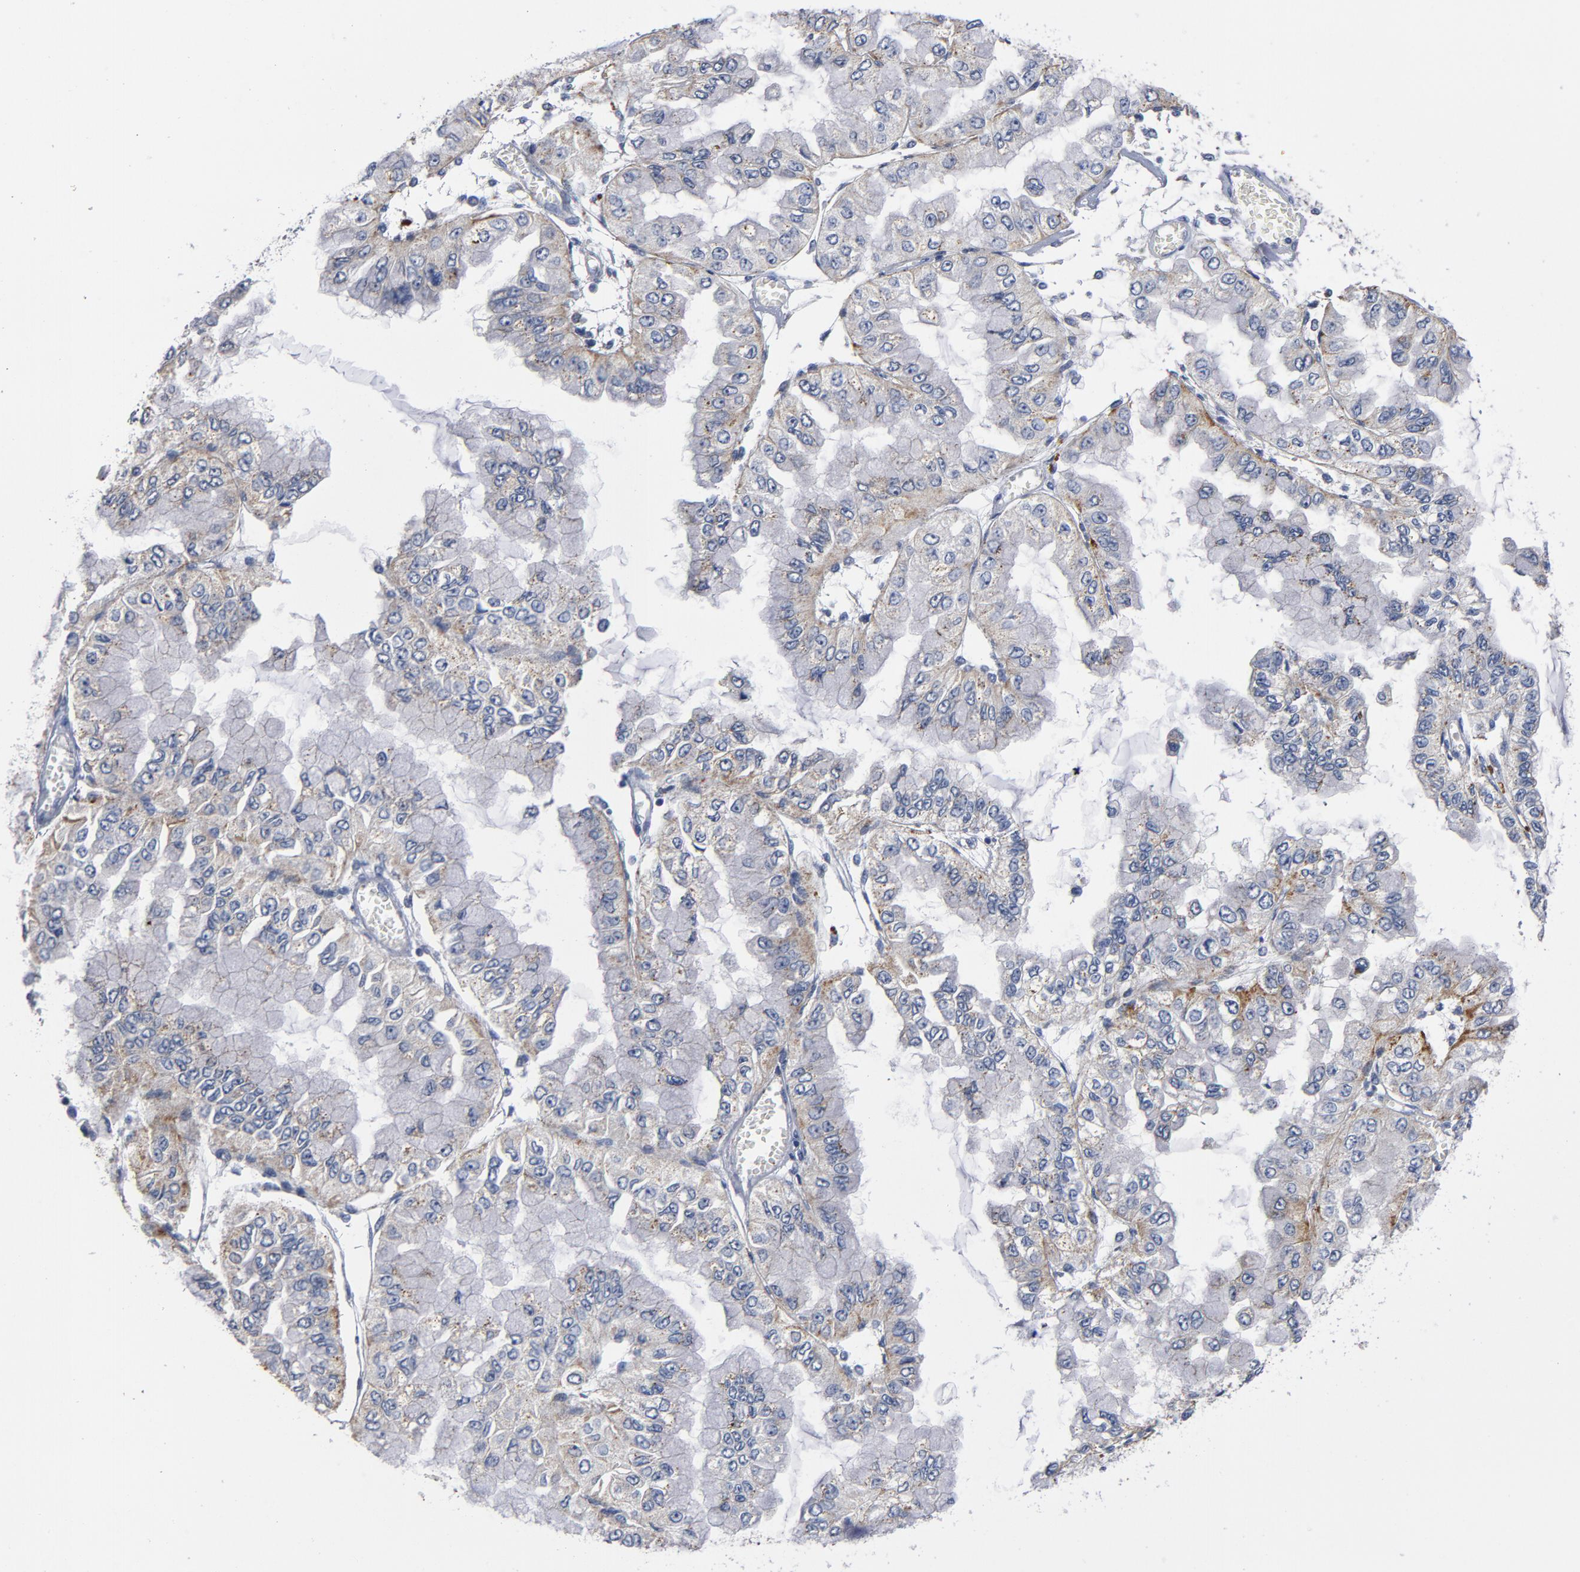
{"staining": {"intensity": "moderate", "quantity": "<25%", "location": "cytoplasmic/membranous"}, "tissue": "liver cancer", "cell_type": "Tumor cells", "image_type": "cancer", "snomed": [{"axis": "morphology", "description": "Cholangiocarcinoma"}, {"axis": "topography", "description": "Liver"}], "caption": "Approximately <25% of tumor cells in human liver cholangiocarcinoma reveal moderate cytoplasmic/membranous protein staining as visualized by brown immunohistochemical staining.", "gene": "AKT2", "patient": {"sex": "female", "age": 79}}